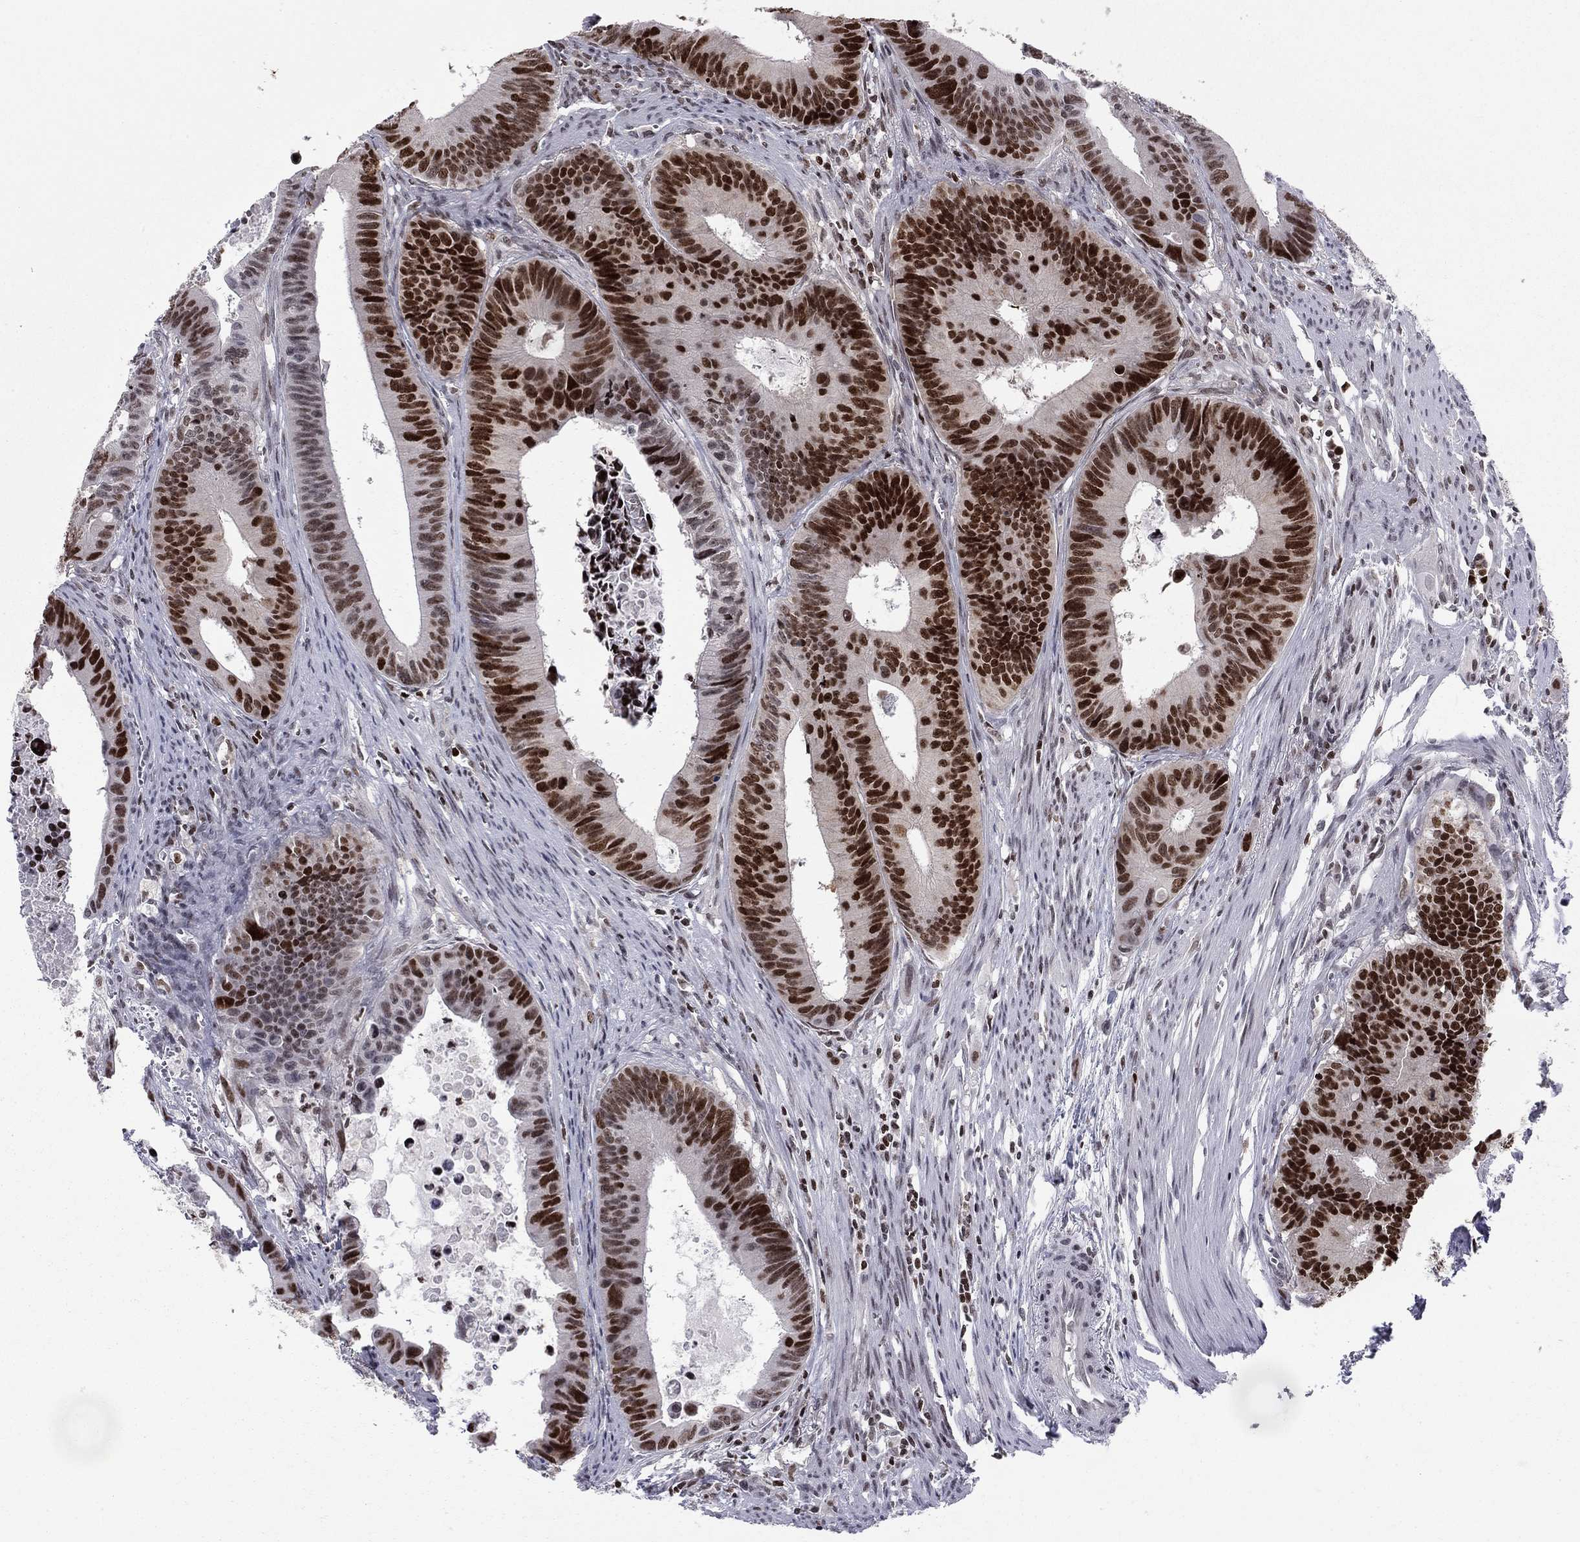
{"staining": {"intensity": "strong", "quantity": ">75%", "location": "nuclear"}, "tissue": "colorectal cancer", "cell_type": "Tumor cells", "image_type": "cancer", "snomed": [{"axis": "morphology", "description": "Adenocarcinoma, NOS"}, {"axis": "topography", "description": "Colon"}], "caption": "Immunohistochemistry (IHC) histopathology image of neoplastic tissue: colorectal cancer (adenocarcinoma) stained using immunohistochemistry (IHC) displays high levels of strong protein expression localized specifically in the nuclear of tumor cells, appearing as a nuclear brown color.", "gene": "RNASEH2C", "patient": {"sex": "female", "age": 87}}